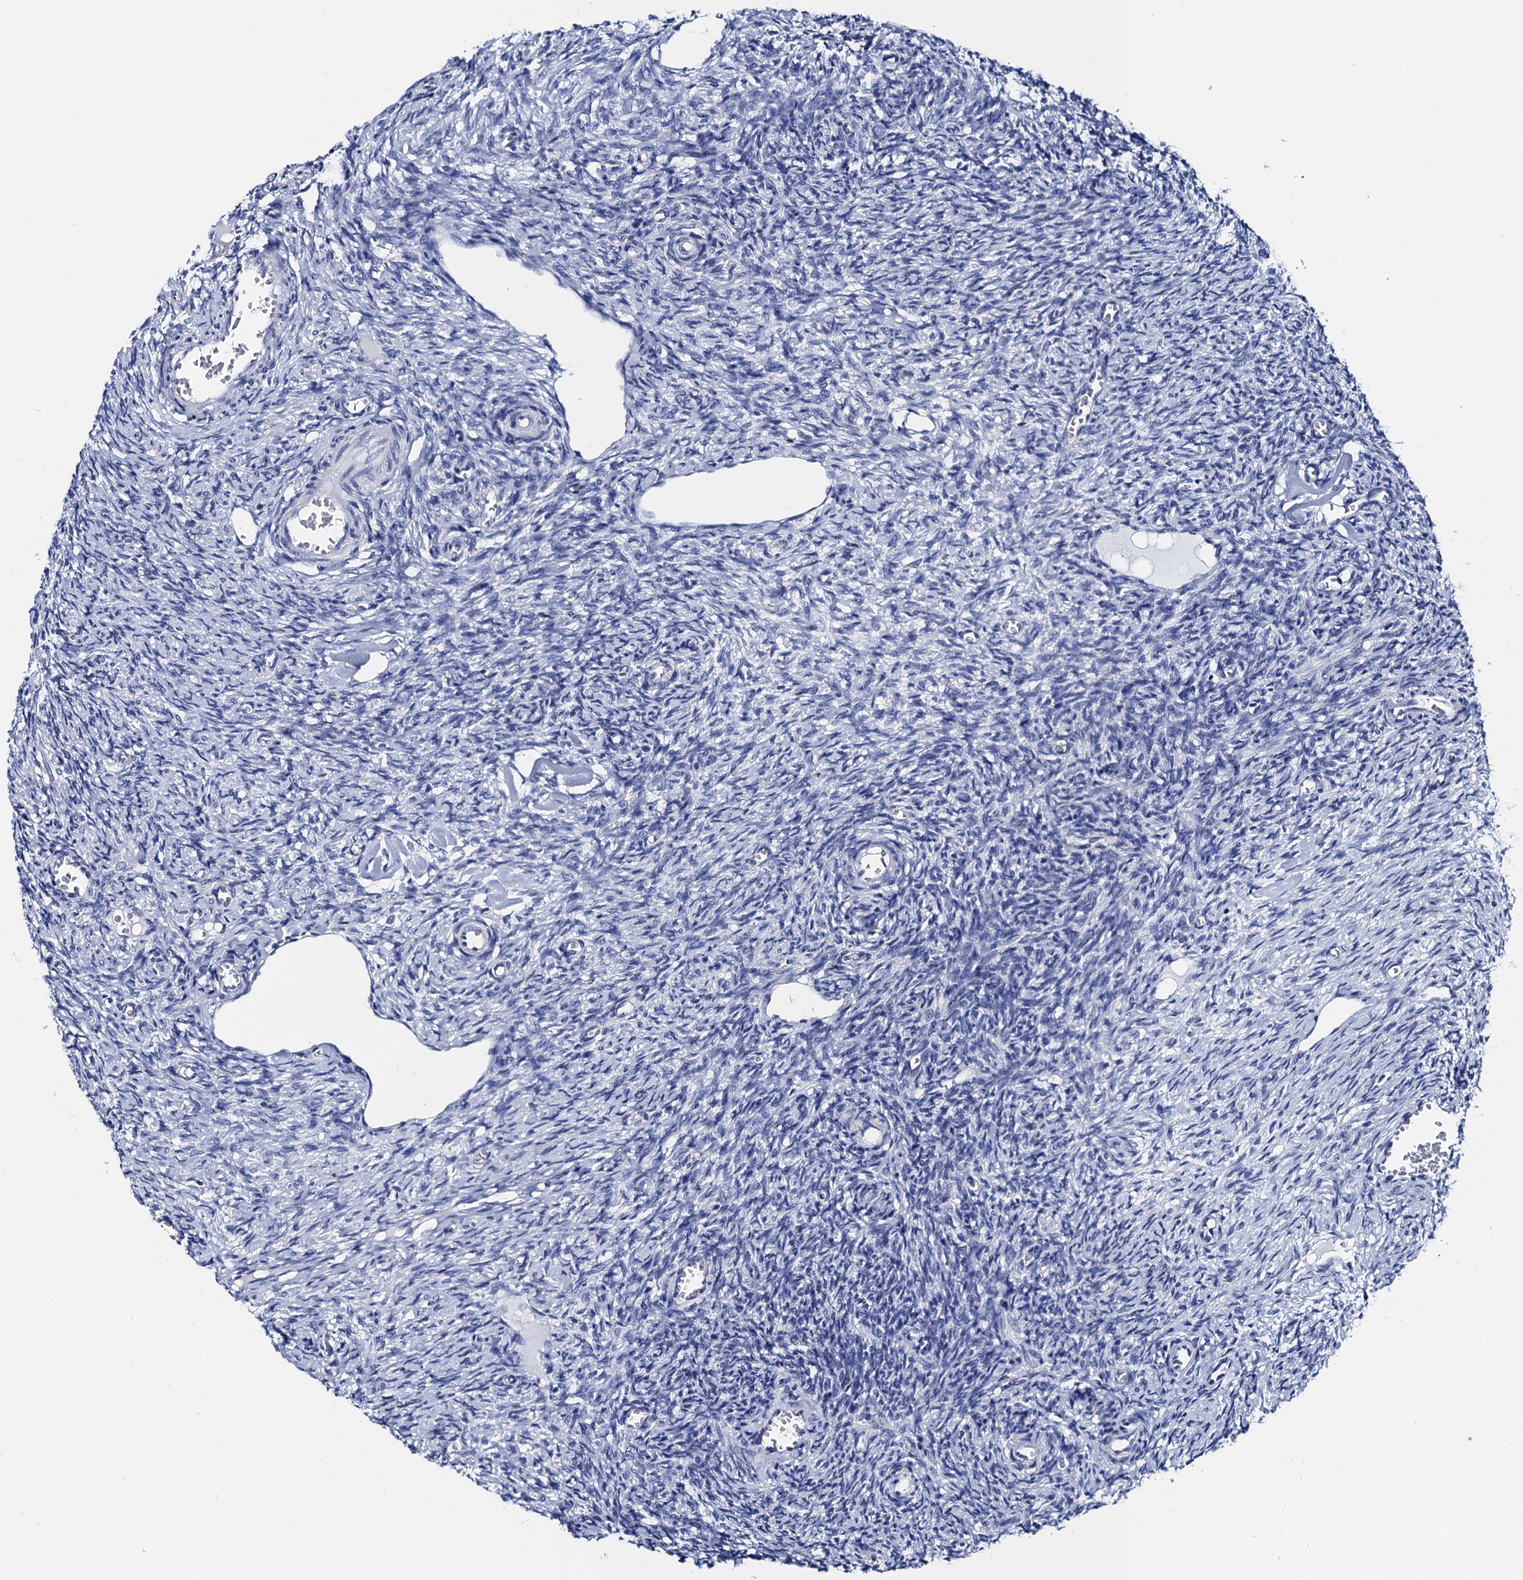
{"staining": {"intensity": "negative", "quantity": "none", "location": "none"}, "tissue": "ovary", "cell_type": "Ovarian stroma cells", "image_type": "normal", "snomed": [{"axis": "morphology", "description": "Normal tissue, NOS"}, {"axis": "topography", "description": "Ovary"}], "caption": "Protein analysis of benign ovary exhibits no significant expression in ovarian stroma cells.", "gene": "ACADSB", "patient": {"sex": "female", "age": 27}}